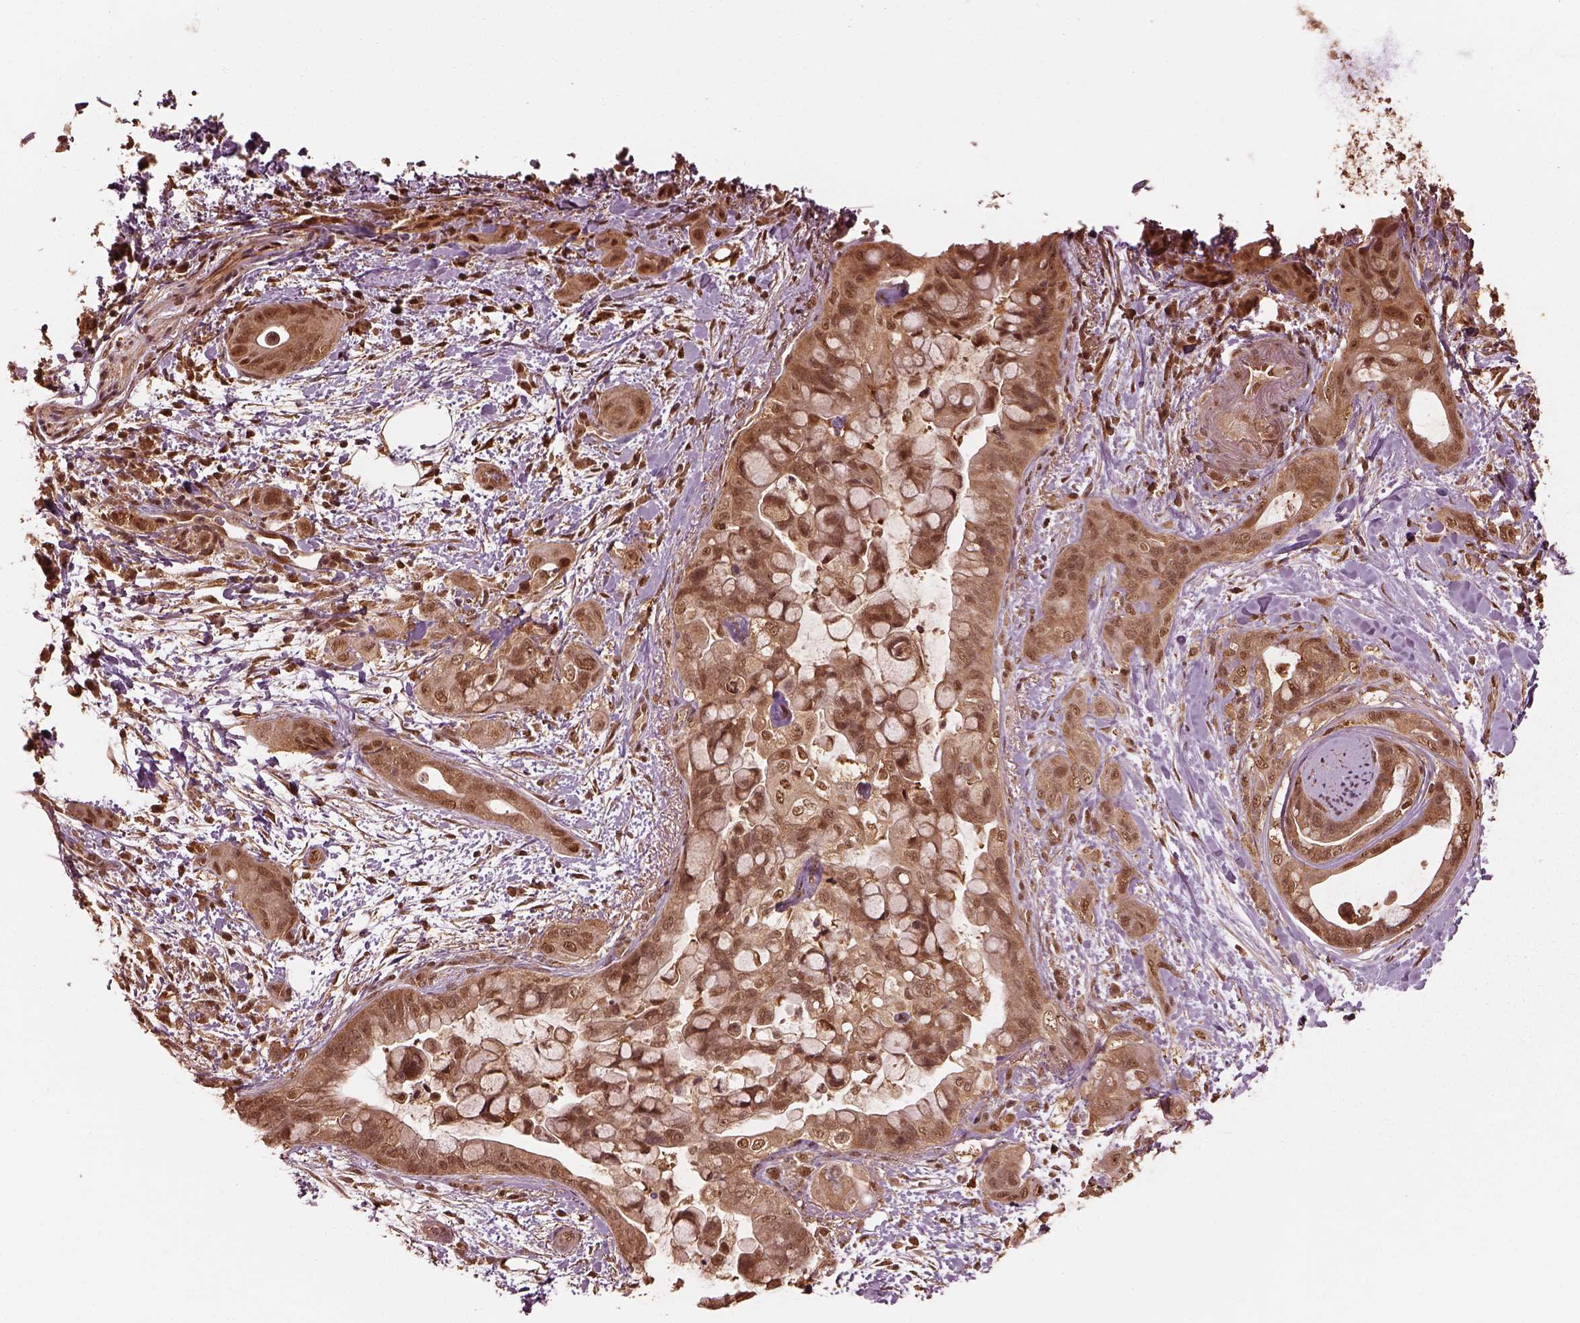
{"staining": {"intensity": "moderate", "quantity": "25%-75%", "location": "cytoplasmic/membranous,nuclear"}, "tissue": "pancreatic cancer", "cell_type": "Tumor cells", "image_type": "cancer", "snomed": [{"axis": "morphology", "description": "Adenocarcinoma, NOS"}, {"axis": "topography", "description": "Pancreas"}], "caption": "DAB immunohistochemical staining of pancreatic adenocarcinoma displays moderate cytoplasmic/membranous and nuclear protein positivity in about 25%-75% of tumor cells.", "gene": "PSMC5", "patient": {"sex": "male", "age": 71}}